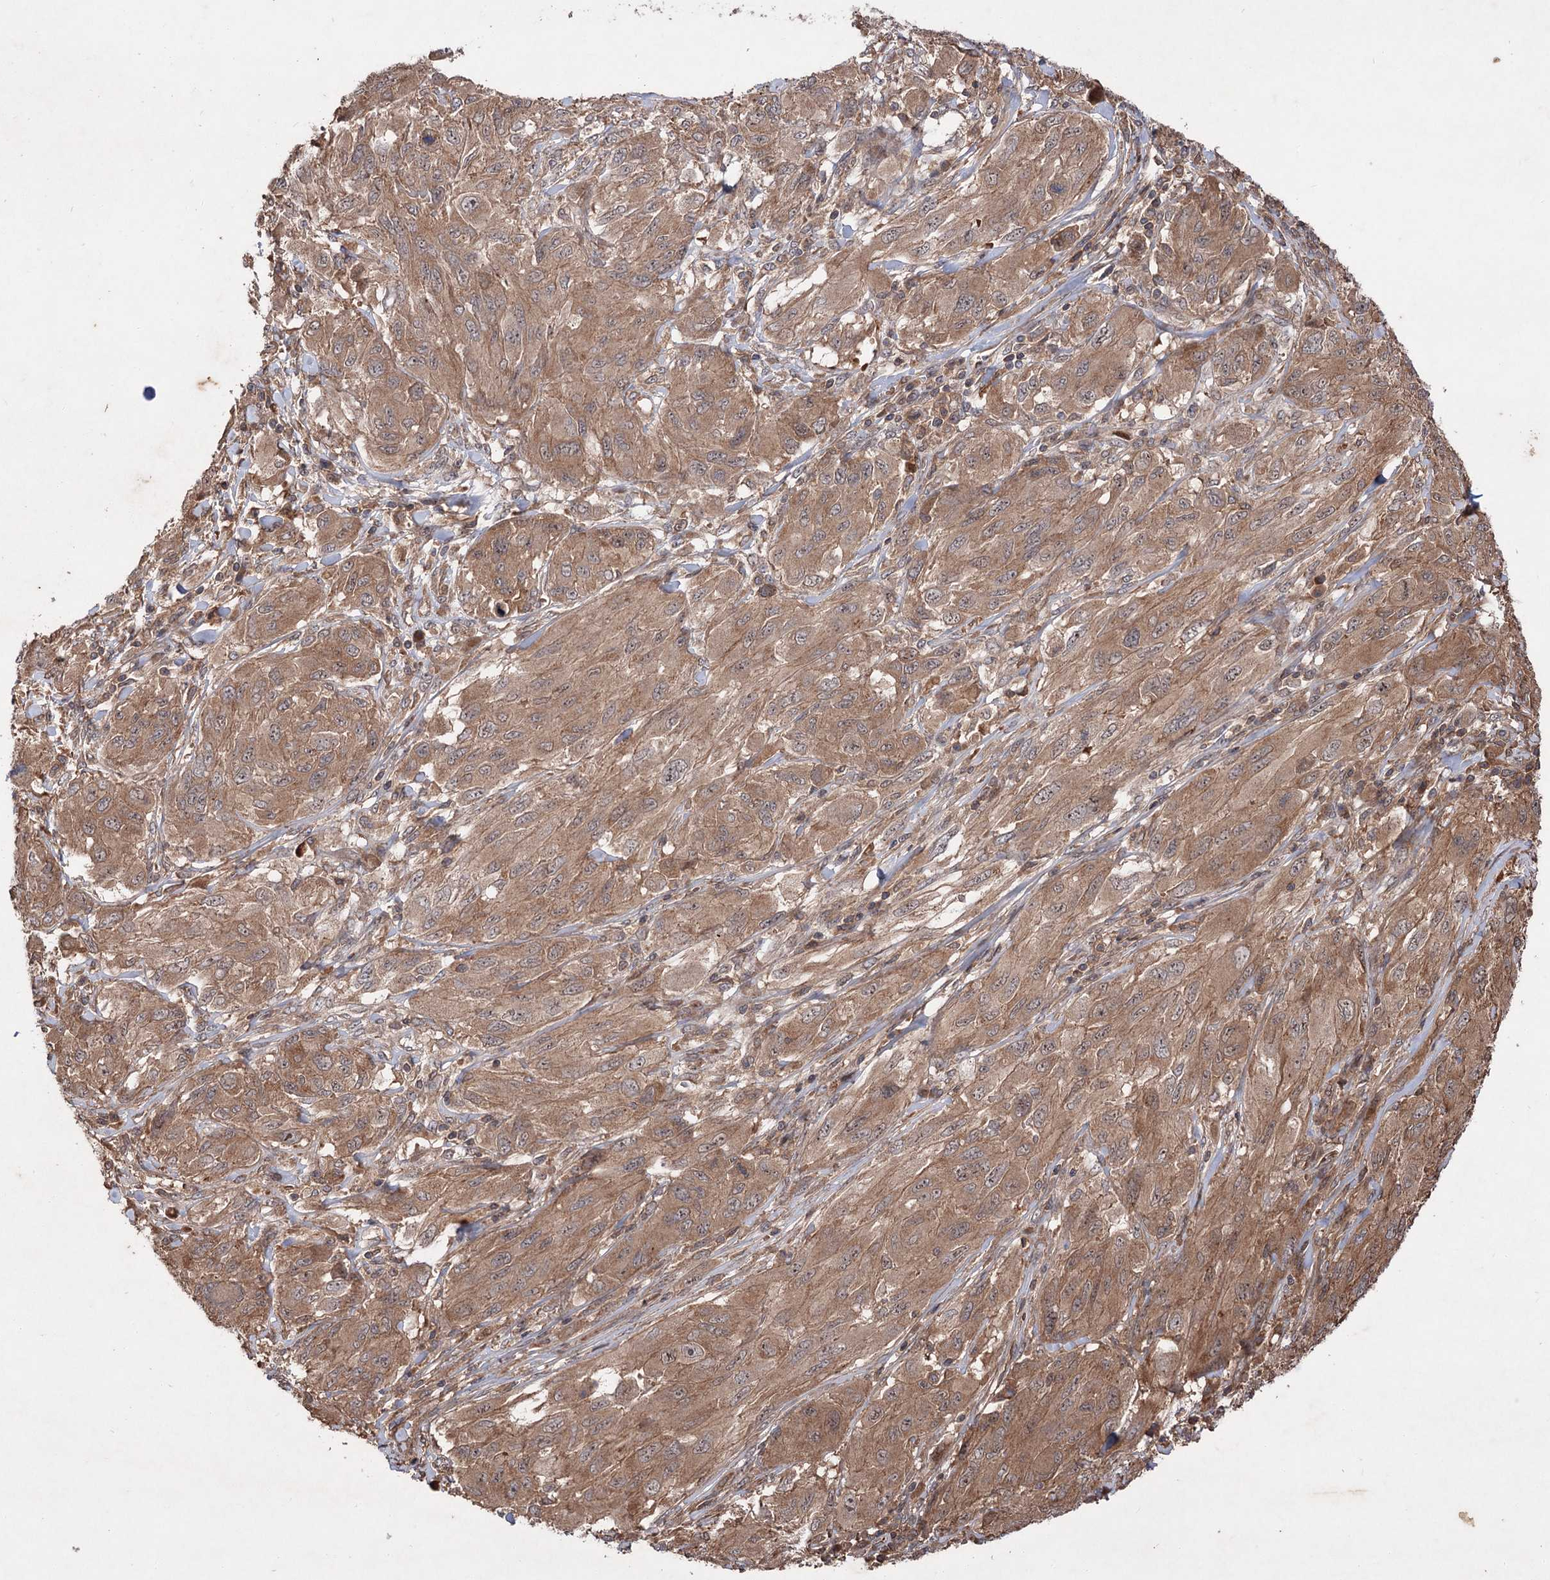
{"staining": {"intensity": "moderate", "quantity": ">75%", "location": "cytoplasmic/membranous"}, "tissue": "melanoma", "cell_type": "Tumor cells", "image_type": "cancer", "snomed": [{"axis": "morphology", "description": "Malignant melanoma, NOS"}, {"axis": "topography", "description": "Skin"}], "caption": "An immunohistochemistry (IHC) image of tumor tissue is shown. Protein staining in brown shows moderate cytoplasmic/membranous positivity in melanoma within tumor cells.", "gene": "ADK", "patient": {"sex": "female", "age": 91}}